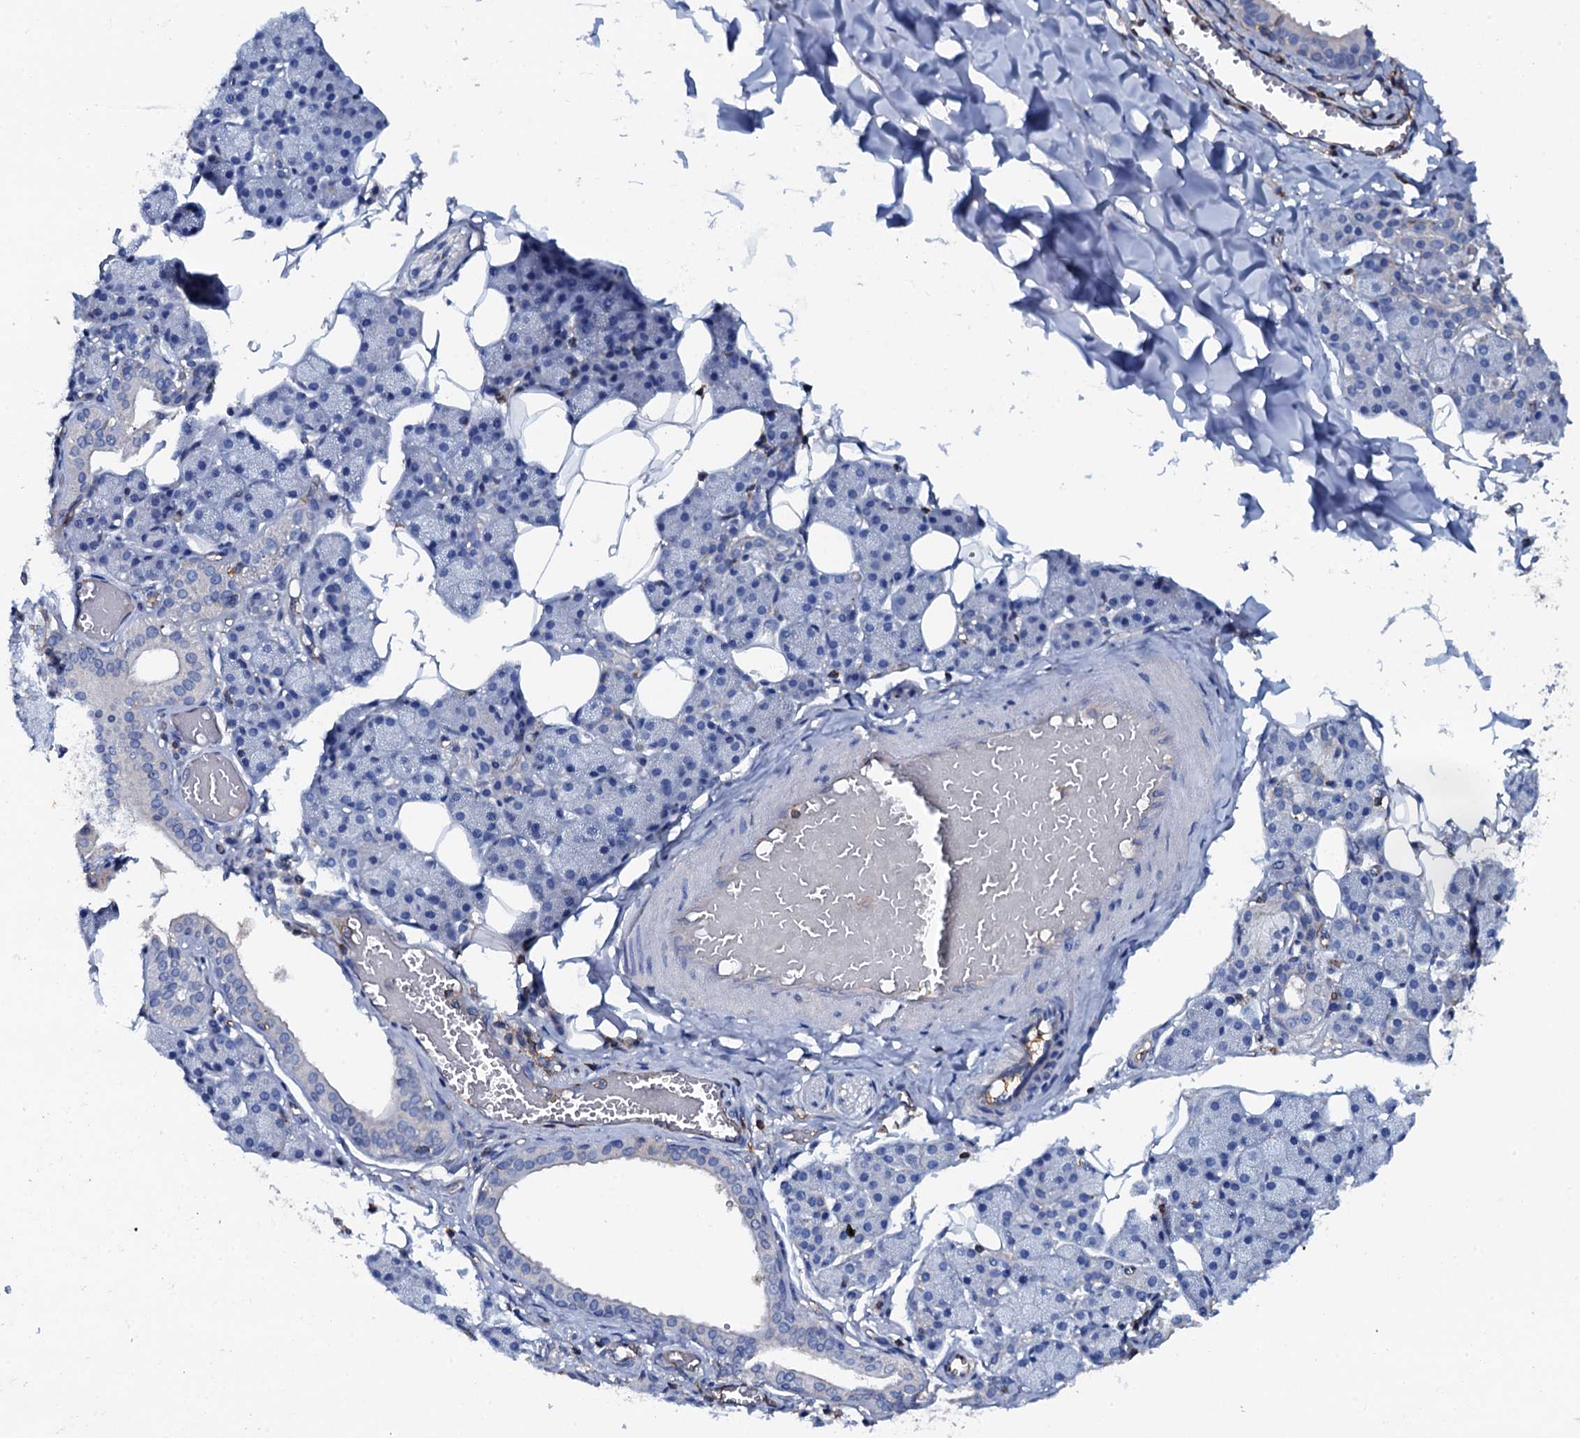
{"staining": {"intensity": "negative", "quantity": "none", "location": "none"}, "tissue": "salivary gland", "cell_type": "Glandular cells", "image_type": "normal", "snomed": [{"axis": "morphology", "description": "Normal tissue, NOS"}, {"axis": "topography", "description": "Salivary gland"}], "caption": "Histopathology image shows no significant protein expression in glandular cells of normal salivary gland. (DAB (3,3'-diaminobenzidine) IHC, high magnification).", "gene": "MS4A4E", "patient": {"sex": "female", "age": 33}}